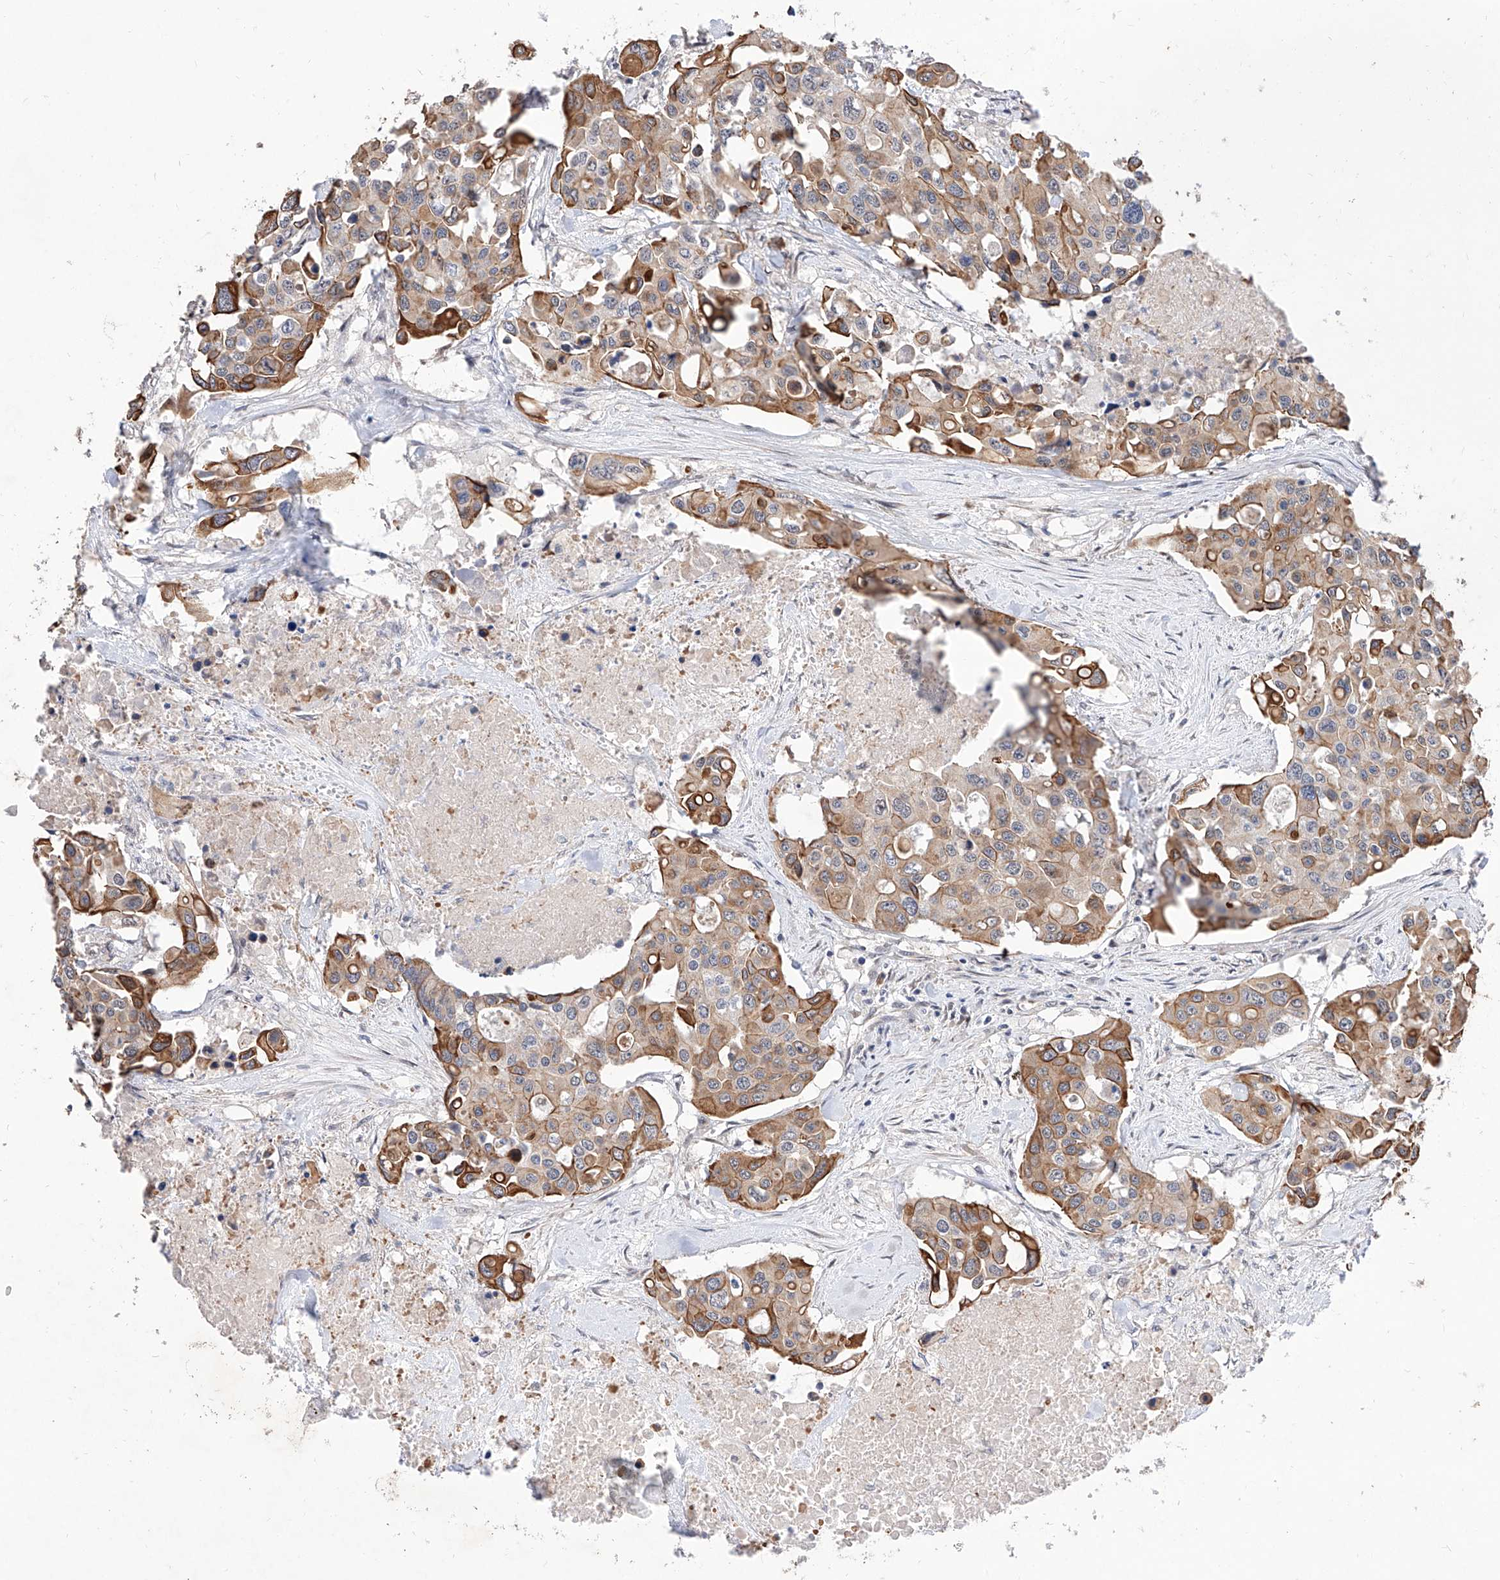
{"staining": {"intensity": "moderate", "quantity": ">75%", "location": "cytoplasmic/membranous"}, "tissue": "colorectal cancer", "cell_type": "Tumor cells", "image_type": "cancer", "snomed": [{"axis": "morphology", "description": "Adenocarcinoma, NOS"}, {"axis": "topography", "description": "Colon"}], "caption": "Human adenocarcinoma (colorectal) stained for a protein (brown) shows moderate cytoplasmic/membranous positive staining in about >75% of tumor cells.", "gene": "MFSD4B", "patient": {"sex": "male", "age": 77}}